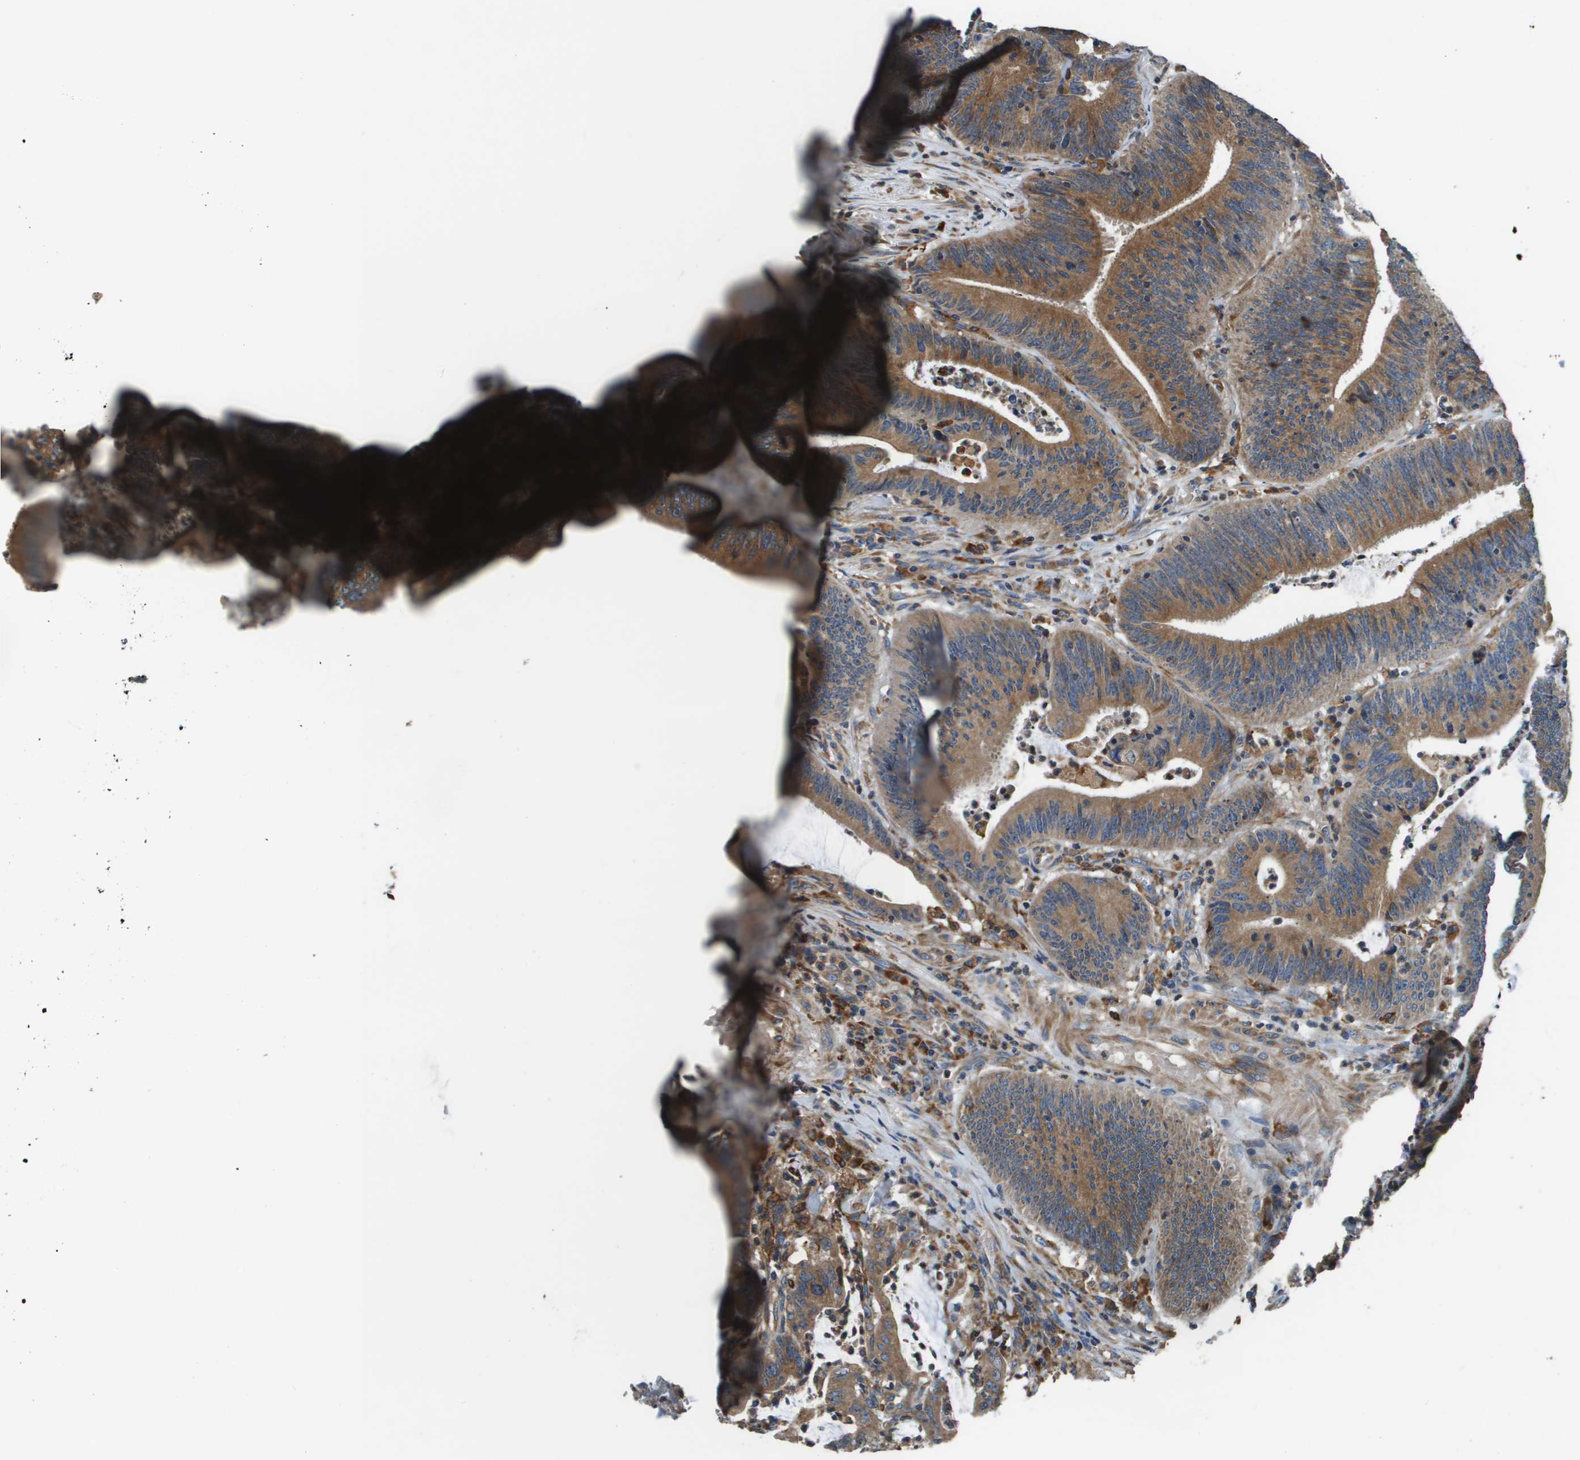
{"staining": {"intensity": "moderate", "quantity": ">75%", "location": "cytoplasmic/membranous"}, "tissue": "colorectal cancer", "cell_type": "Tumor cells", "image_type": "cancer", "snomed": [{"axis": "morphology", "description": "Normal tissue, NOS"}, {"axis": "morphology", "description": "Adenocarcinoma, NOS"}, {"axis": "topography", "description": "Rectum"}], "caption": "Moderate cytoplasmic/membranous protein expression is seen in approximately >75% of tumor cells in colorectal adenocarcinoma.", "gene": "CNPY3", "patient": {"sex": "female", "age": 66}}